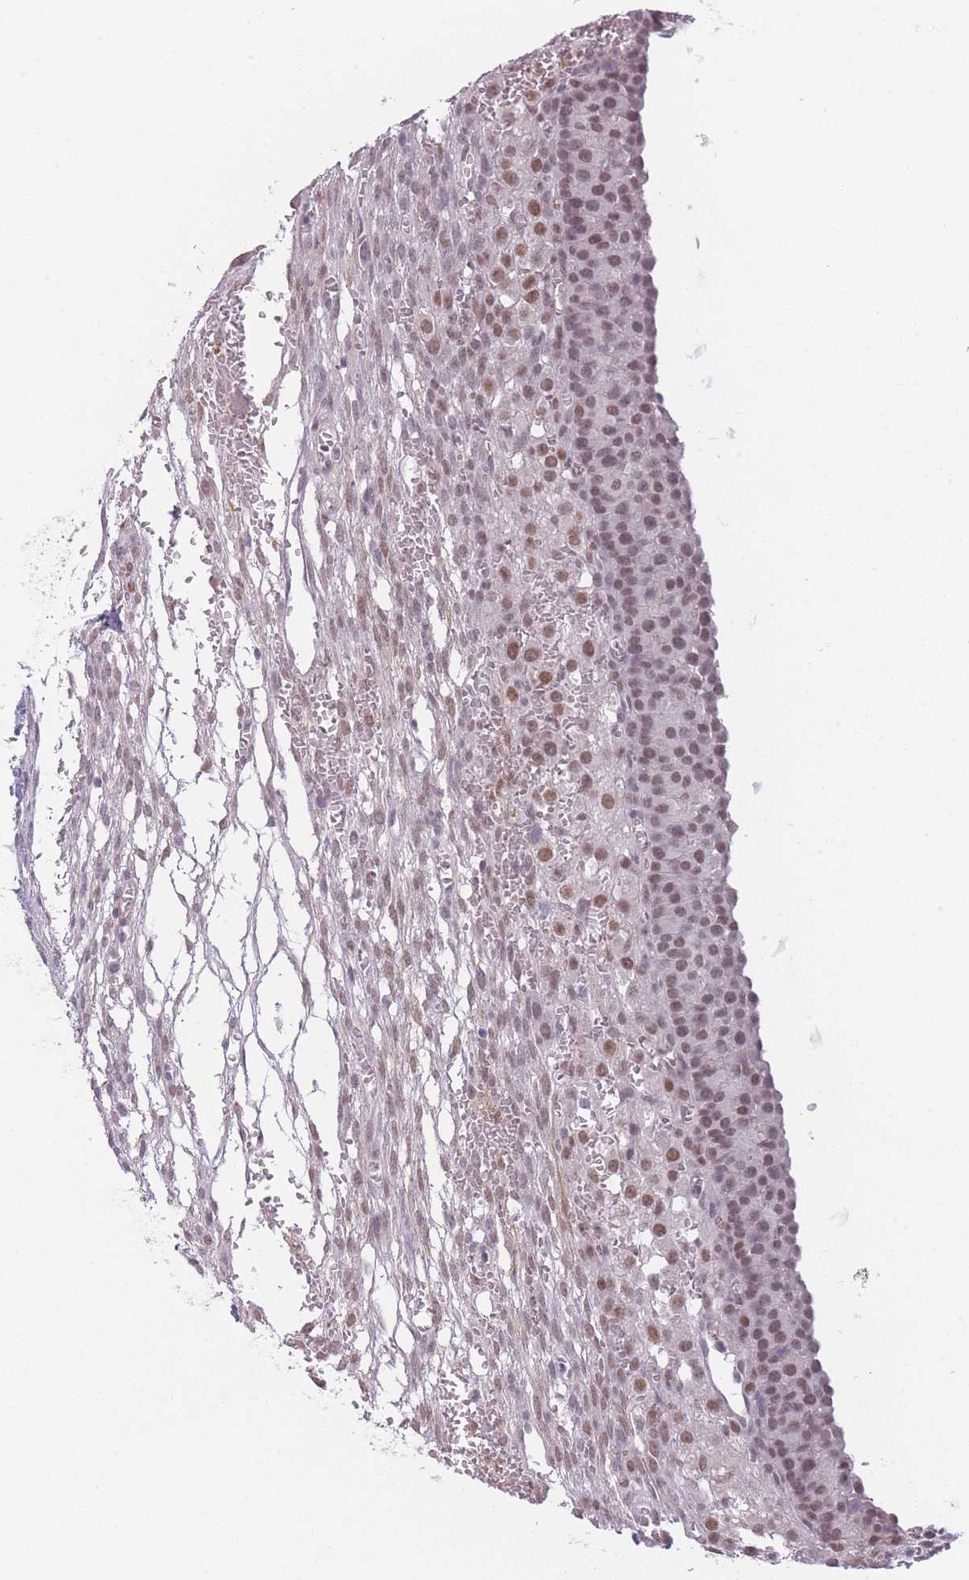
{"staining": {"intensity": "negative", "quantity": "none", "location": "none"}, "tissue": "ovary", "cell_type": "Ovarian stroma cells", "image_type": "normal", "snomed": [{"axis": "morphology", "description": "Normal tissue, NOS"}, {"axis": "topography", "description": "Ovary"}], "caption": "Protein analysis of normal ovary reveals no significant expression in ovarian stroma cells.", "gene": "SIN3B", "patient": {"sex": "female", "age": 39}}